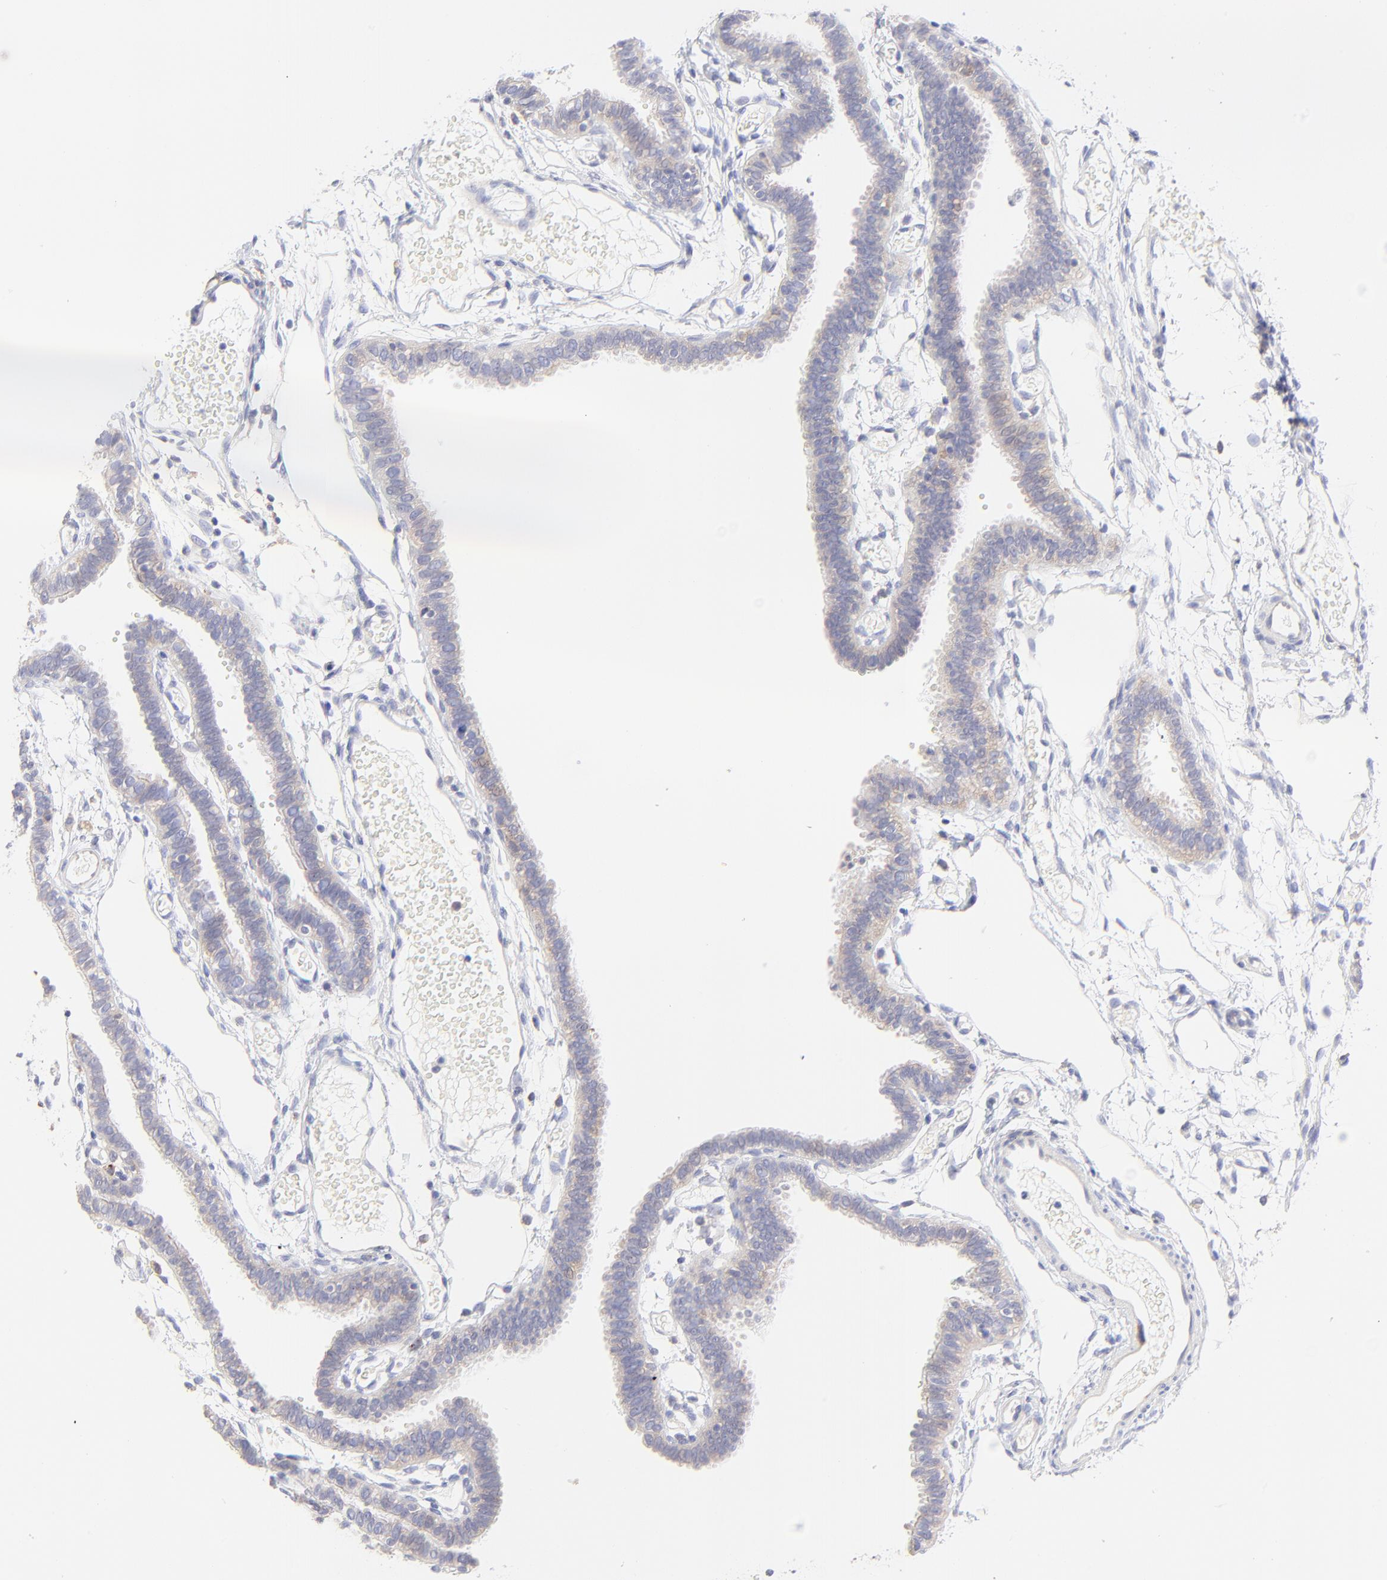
{"staining": {"intensity": "moderate", "quantity": "<25%", "location": "cytoplasmic/membranous"}, "tissue": "fallopian tube", "cell_type": "Glandular cells", "image_type": "normal", "snomed": [{"axis": "morphology", "description": "Normal tissue, NOS"}, {"axis": "topography", "description": "Fallopian tube"}], "caption": "Moderate cytoplasmic/membranous protein positivity is identified in about <25% of glandular cells in fallopian tube. (DAB (3,3'-diaminobenzidine) = brown stain, brightfield microscopy at high magnification).", "gene": "LHFPL1", "patient": {"sex": "female", "age": 29}}